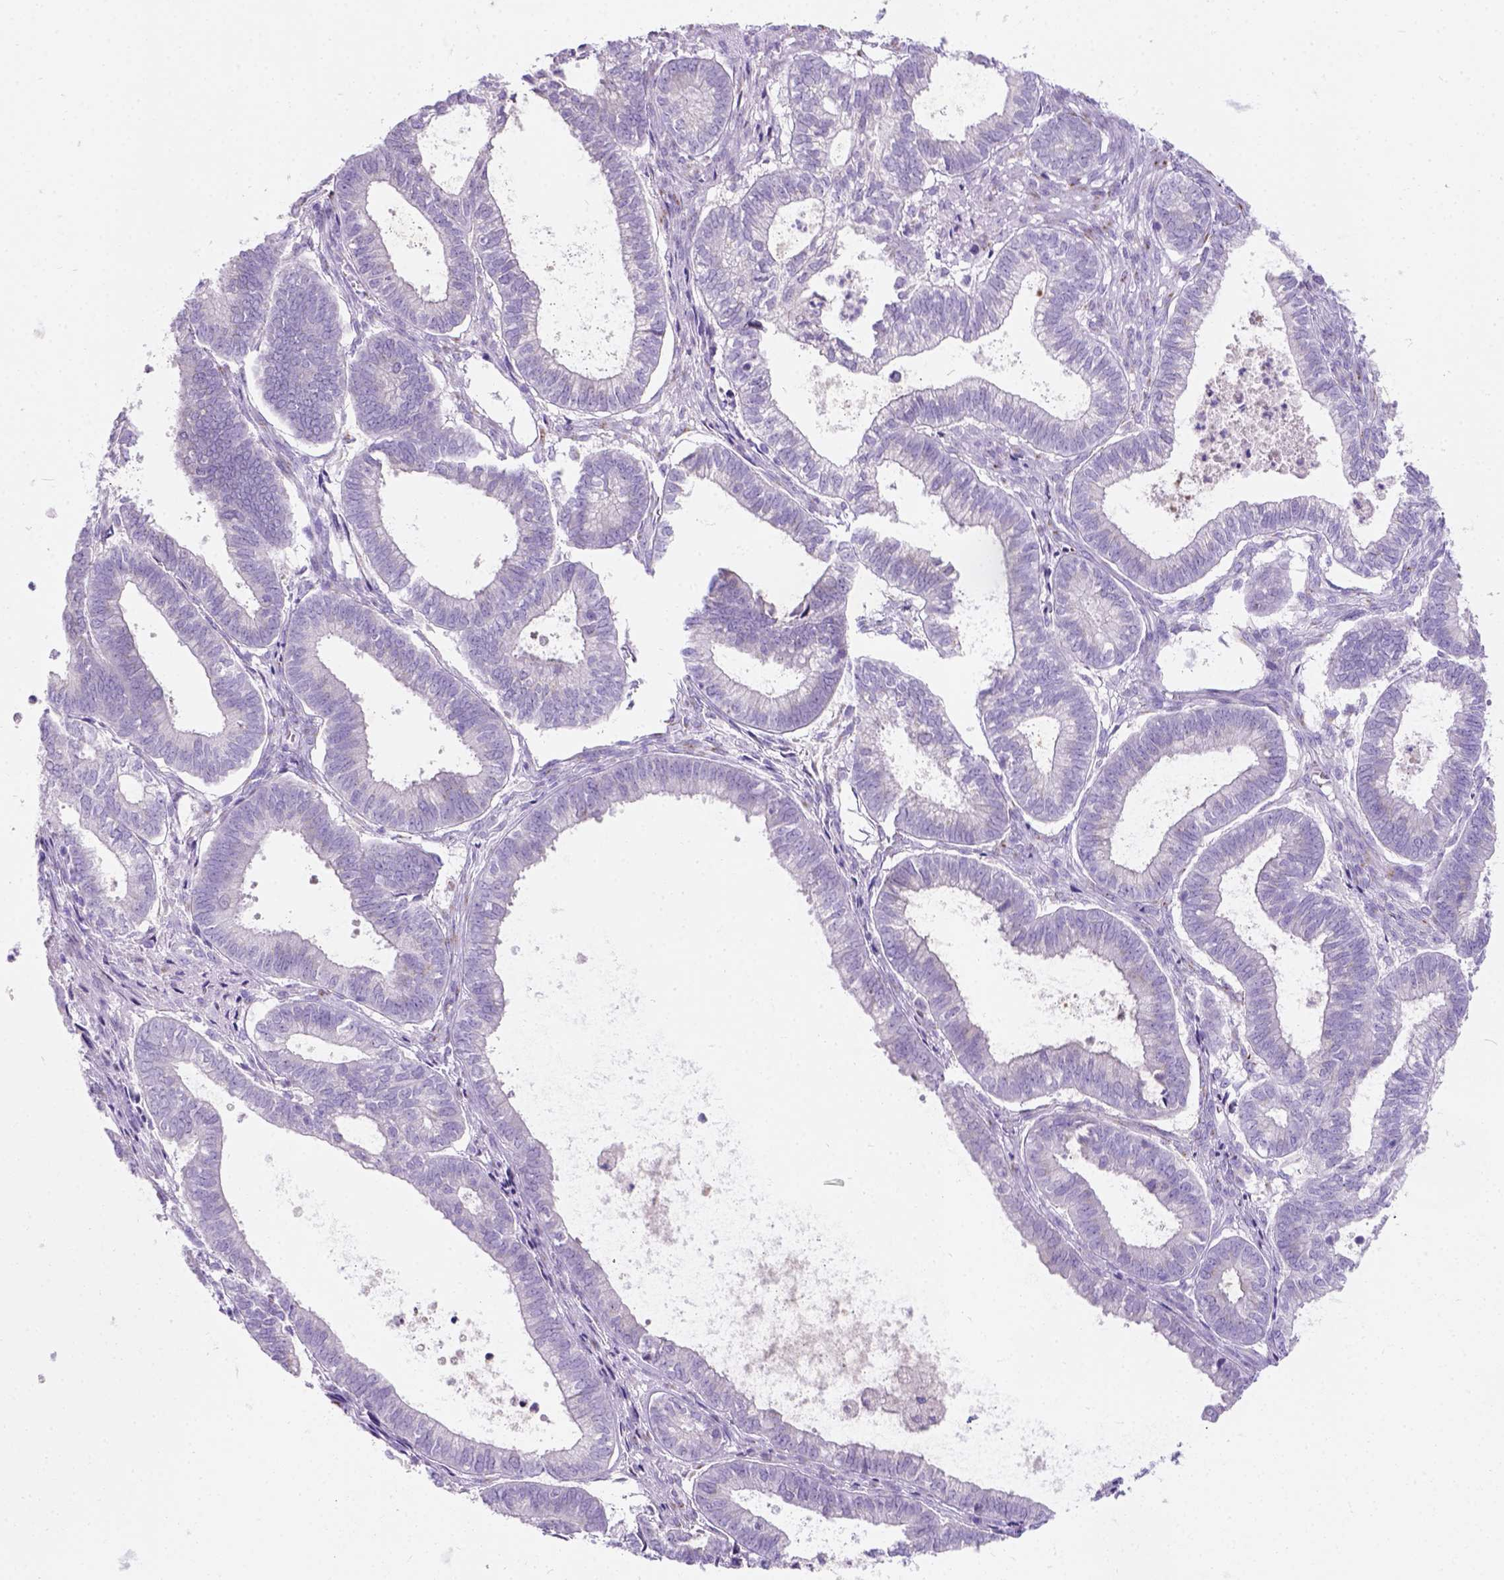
{"staining": {"intensity": "negative", "quantity": "none", "location": "none"}, "tissue": "ovarian cancer", "cell_type": "Tumor cells", "image_type": "cancer", "snomed": [{"axis": "morphology", "description": "Carcinoma, endometroid"}, {"axis": "topography", "description": "Ovary"}], "caption": "This image is of ovarian cancer stained with immunohistochemistry (IHC) to label a protein in brown with the nuclei are counter-stained blue. There is no positivity in tumor cells.", "gene": "PHF7", "patient": {"sex": "female", "age": 64}}